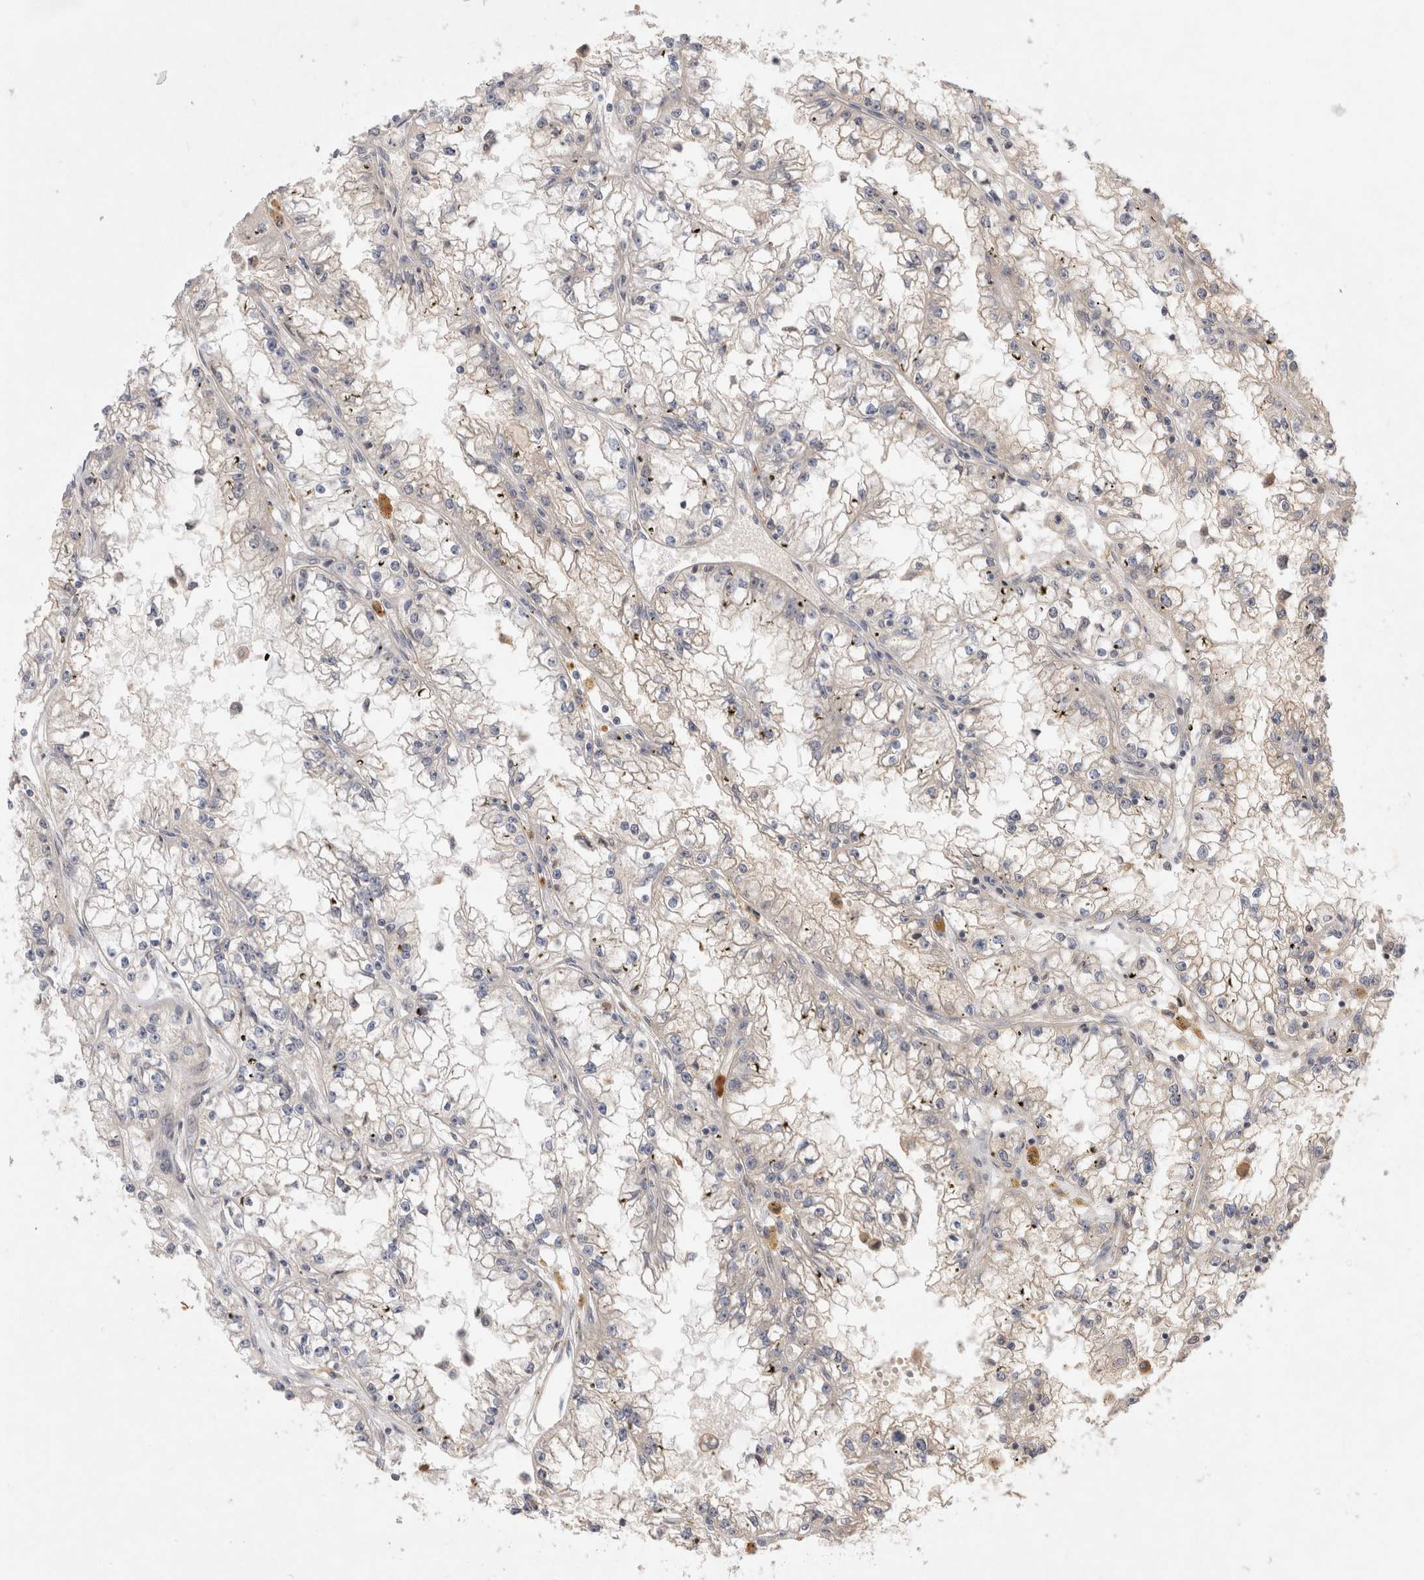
{"staining": {"intensity": "negative", "quantity": "none", "location": "none"}, "tissue": "renal cancer", "cell_type": "Tumor cells", "image_type": "cancer", "snomed": [{"axis": "morphology", "description": "Adenocarcinoma, NOS"}, {"axis": "topography", "description": "Kidney"}], "caption": "Image shows no protein staining in tumor cells of renal cancer tissue.", "gene": "HTT", "patient": {"sex": "male", "age": 56}}